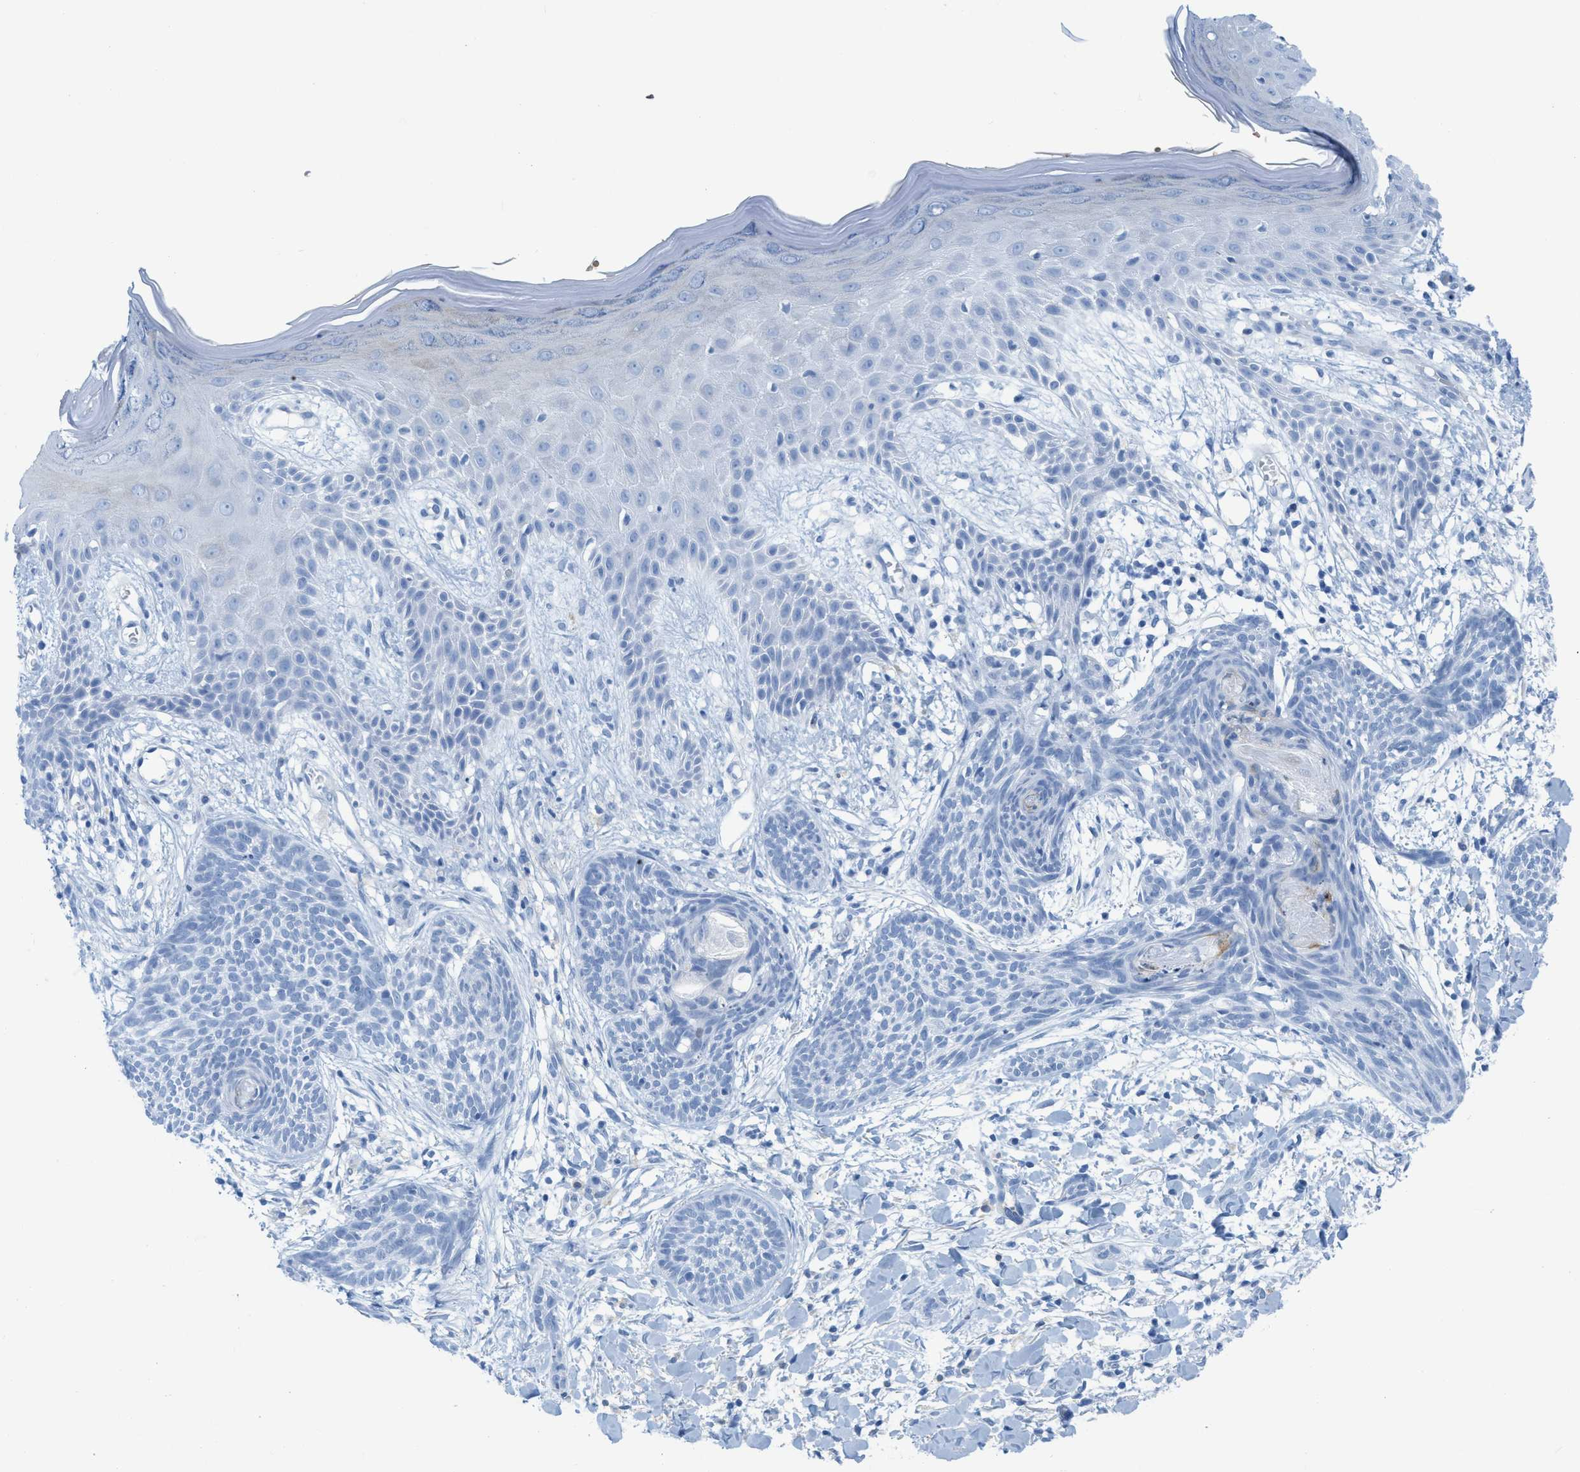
{"staining": {"intensity": "negative", "quantity": "none", "location": "none"}, "tissue": "skin cancer", "cell_type": "Tumor cells", "image_type": "cancer", "snomed": [{"axis": "morphology", "description": "Basal cell carcinoma"}, {"axis": "topography", "description": "Skin"}], "caption": "High magnification brightfield microscopy of skin cancer (basal cell carcinoma) stained with DAB (brown) and counterstained with hematoxylin (blue): tumor cells show no significant staining. (DAB (3,3'-diaminobenzidine) immunohistochemistry visualized using brightfield microscopy, high magnification).", "gene": "ASGR1", "patient": {"sex": "female", "age": 59}}